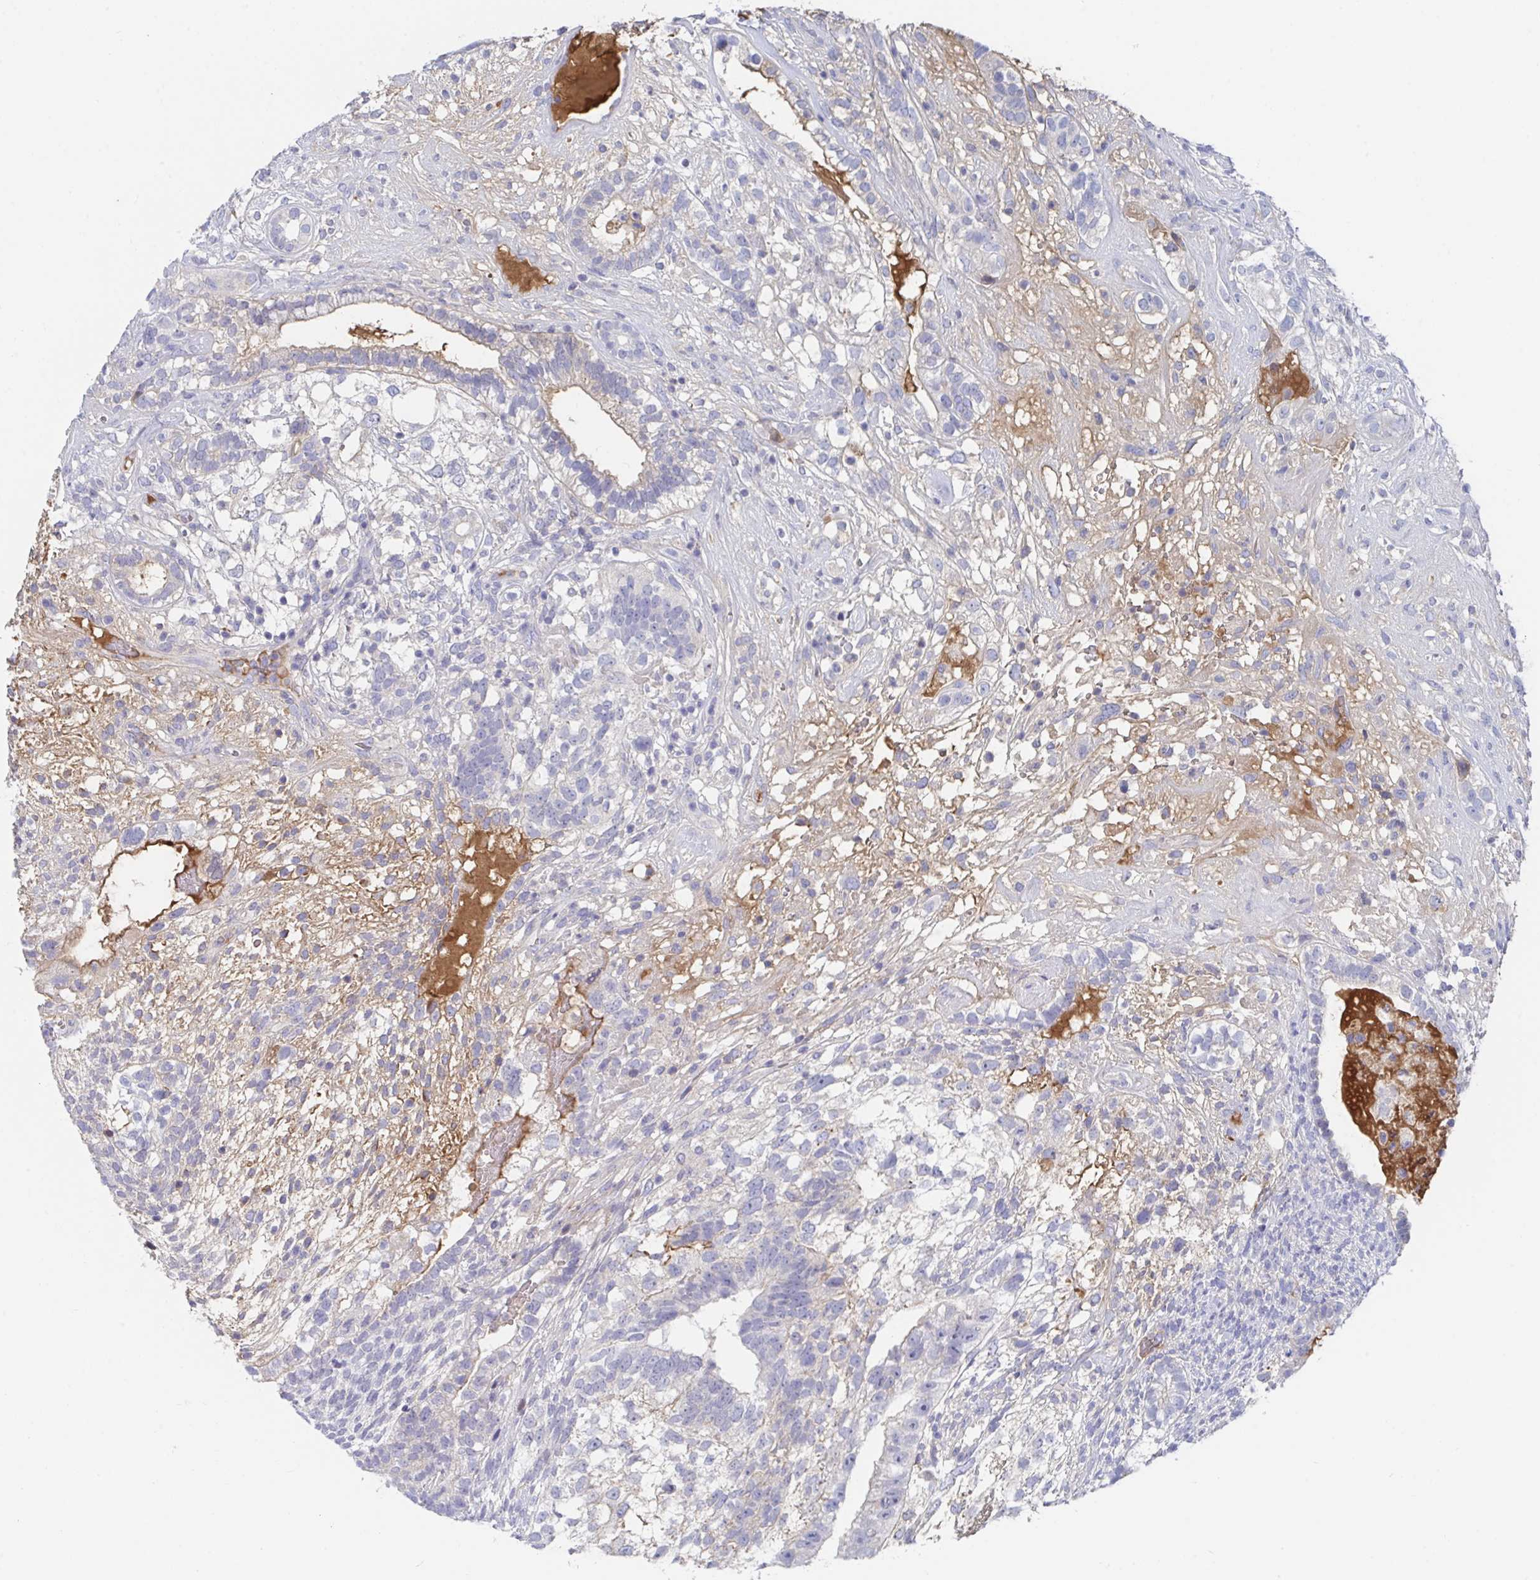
{"staining": {"intensity": "negative", "quantity": "none", "location": "none"}, "tissue": "testis cancer", "cell_type": "Tumor cells", "image_type": "cancer", "snomed": [{"axis": "morphology", "description": "Seminoma, NOS"}, {"axis": "morphology", "description": "Carcinoma, Embryonal, NOS"}, {"axis": "topography", "description": "Testis"}], "caption": "Immunohistochemistry histopathology image of neoplastic tissue: testis cancer stained with DAB (3,3'-diaminobenzidine) exhibits no significant protein positivity in tumor cells. (Immunohistochemistry, brightfield microscopy, high magnification).", "gene": "TNFAIP6", "patient": {"sex": "male", "age": 41}}